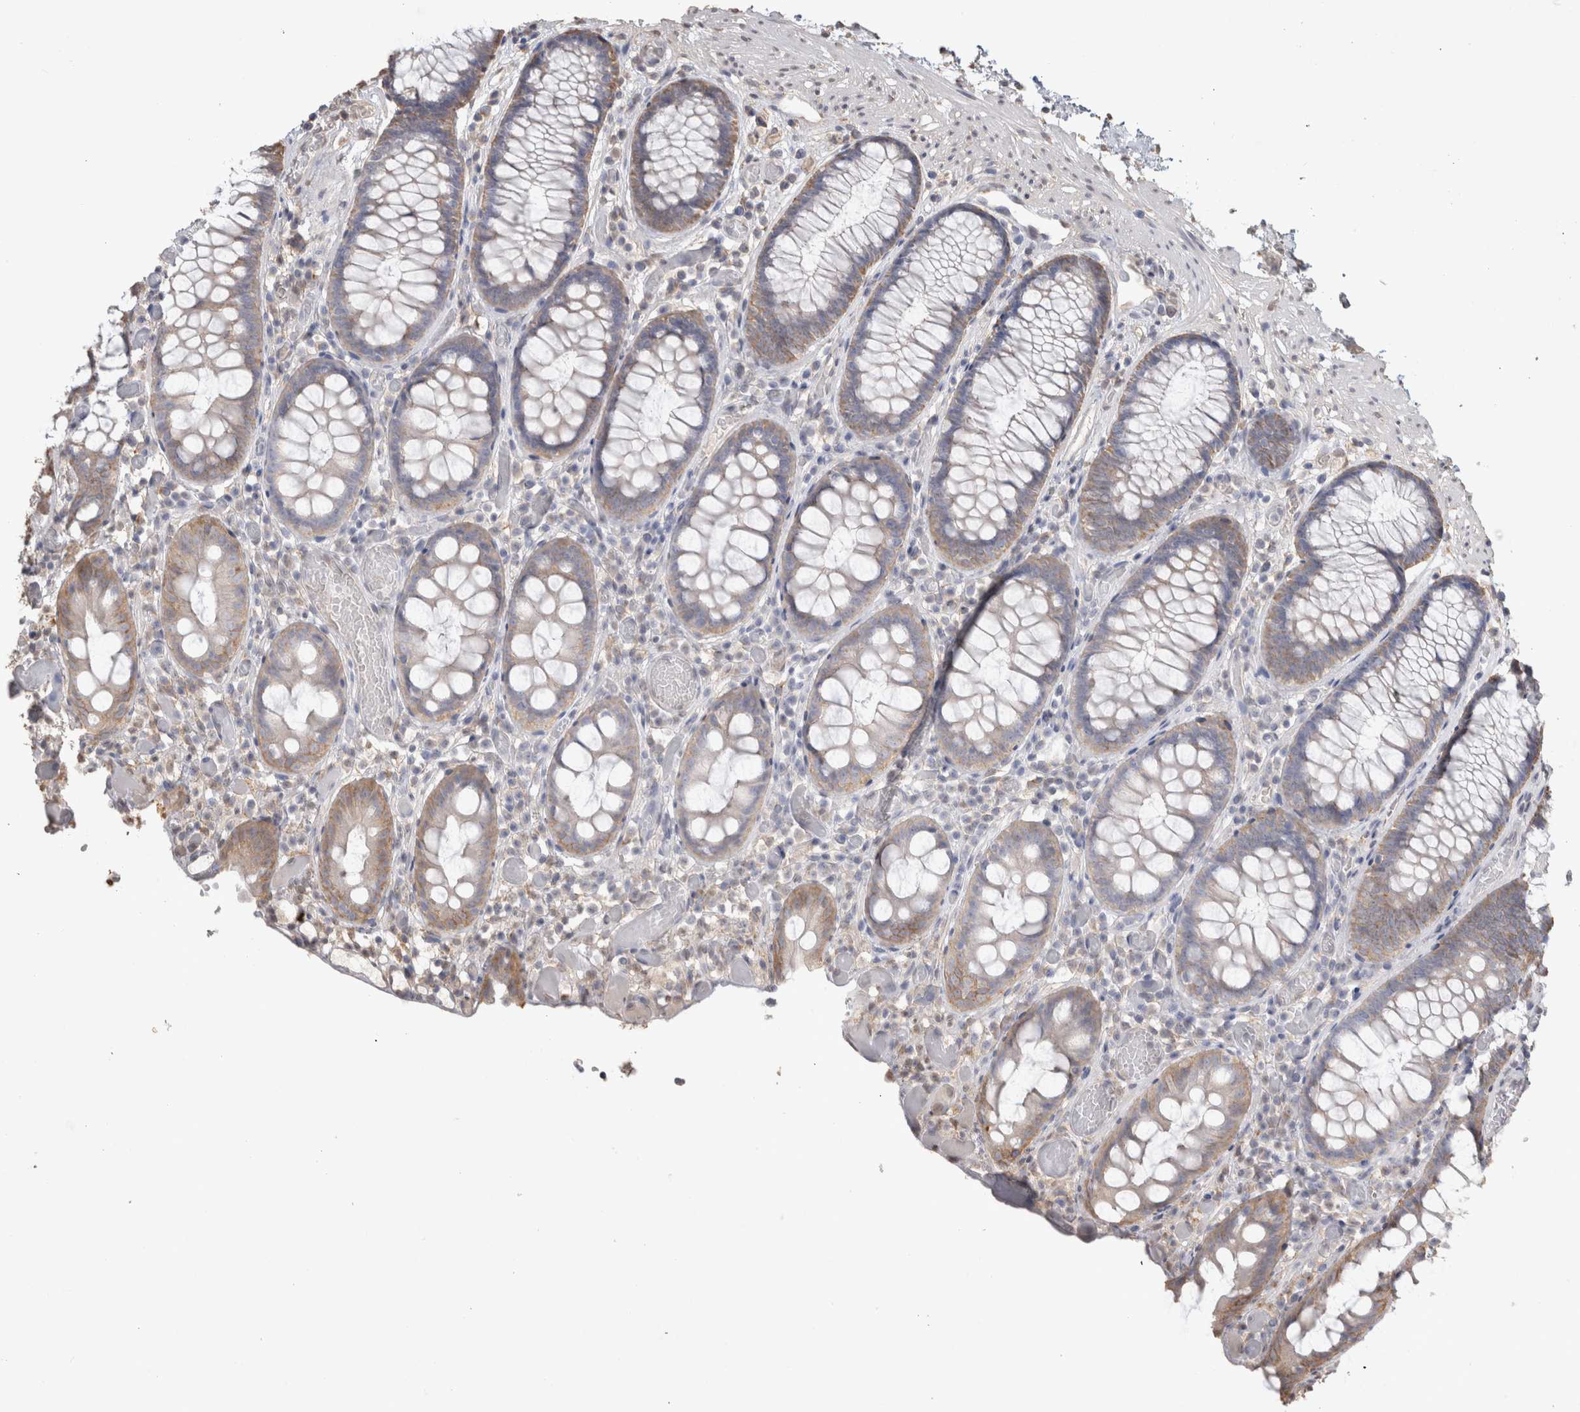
{"staining": {"intensity": "weak", "quantity": ">75%", "location": "cytoplasmic/membranous"}, "tissue": "colon", "cell_type": "Endothelial cells", "image_type": "normal", "snomed": [{"axis": "morphology", "description": "Normal tissue, NOS"}, {"axis": "topography", "description": "Colon"}], "caption": "Immunohistochemistry of unremarkable colon displays low levels of weak cytoplasmic/membranous positivity in approximately >75% of endothelial cells.", "gene": "NAALADL2", "patient": {"sex": "male", "age": 14}}